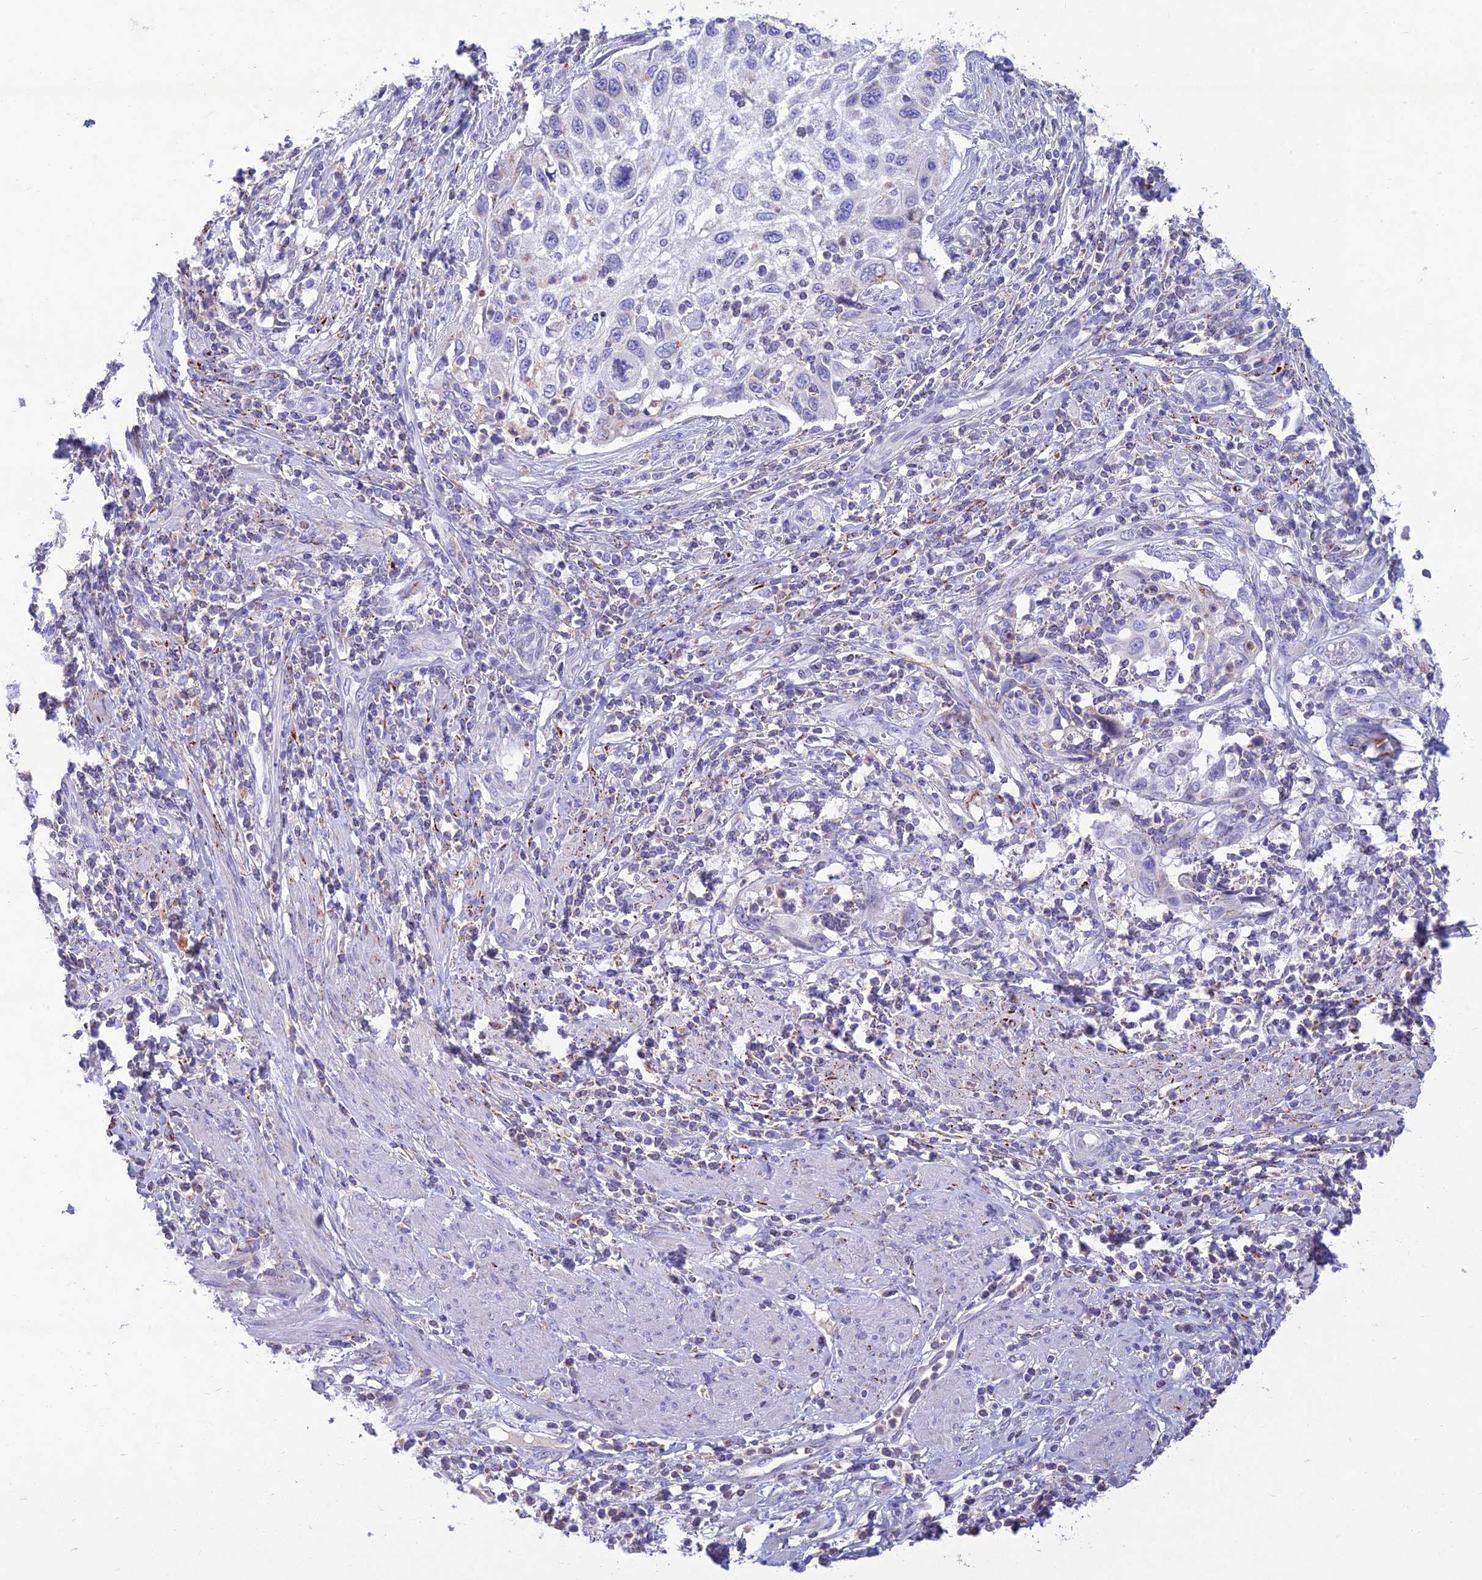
{"staining": {"intensity": "negative", "quantity": "none", "location": "none"}, "tissue": "cervical cancer", "cell_type": "Tumor cells", "image_type": "cancer", "snomed": [{"axis": "morphology", "description": "Squamous cell carcinoma, NOS"}, {"axis": "topography", "description": "Cervix"}], "caption": "Tumor cells are negative for protein expression in human cervical squamous cell carcinoma. Nuclei are stained in blue.", "gene": "SLC13A5", "patient": {"sex": "female", "age": 70}}